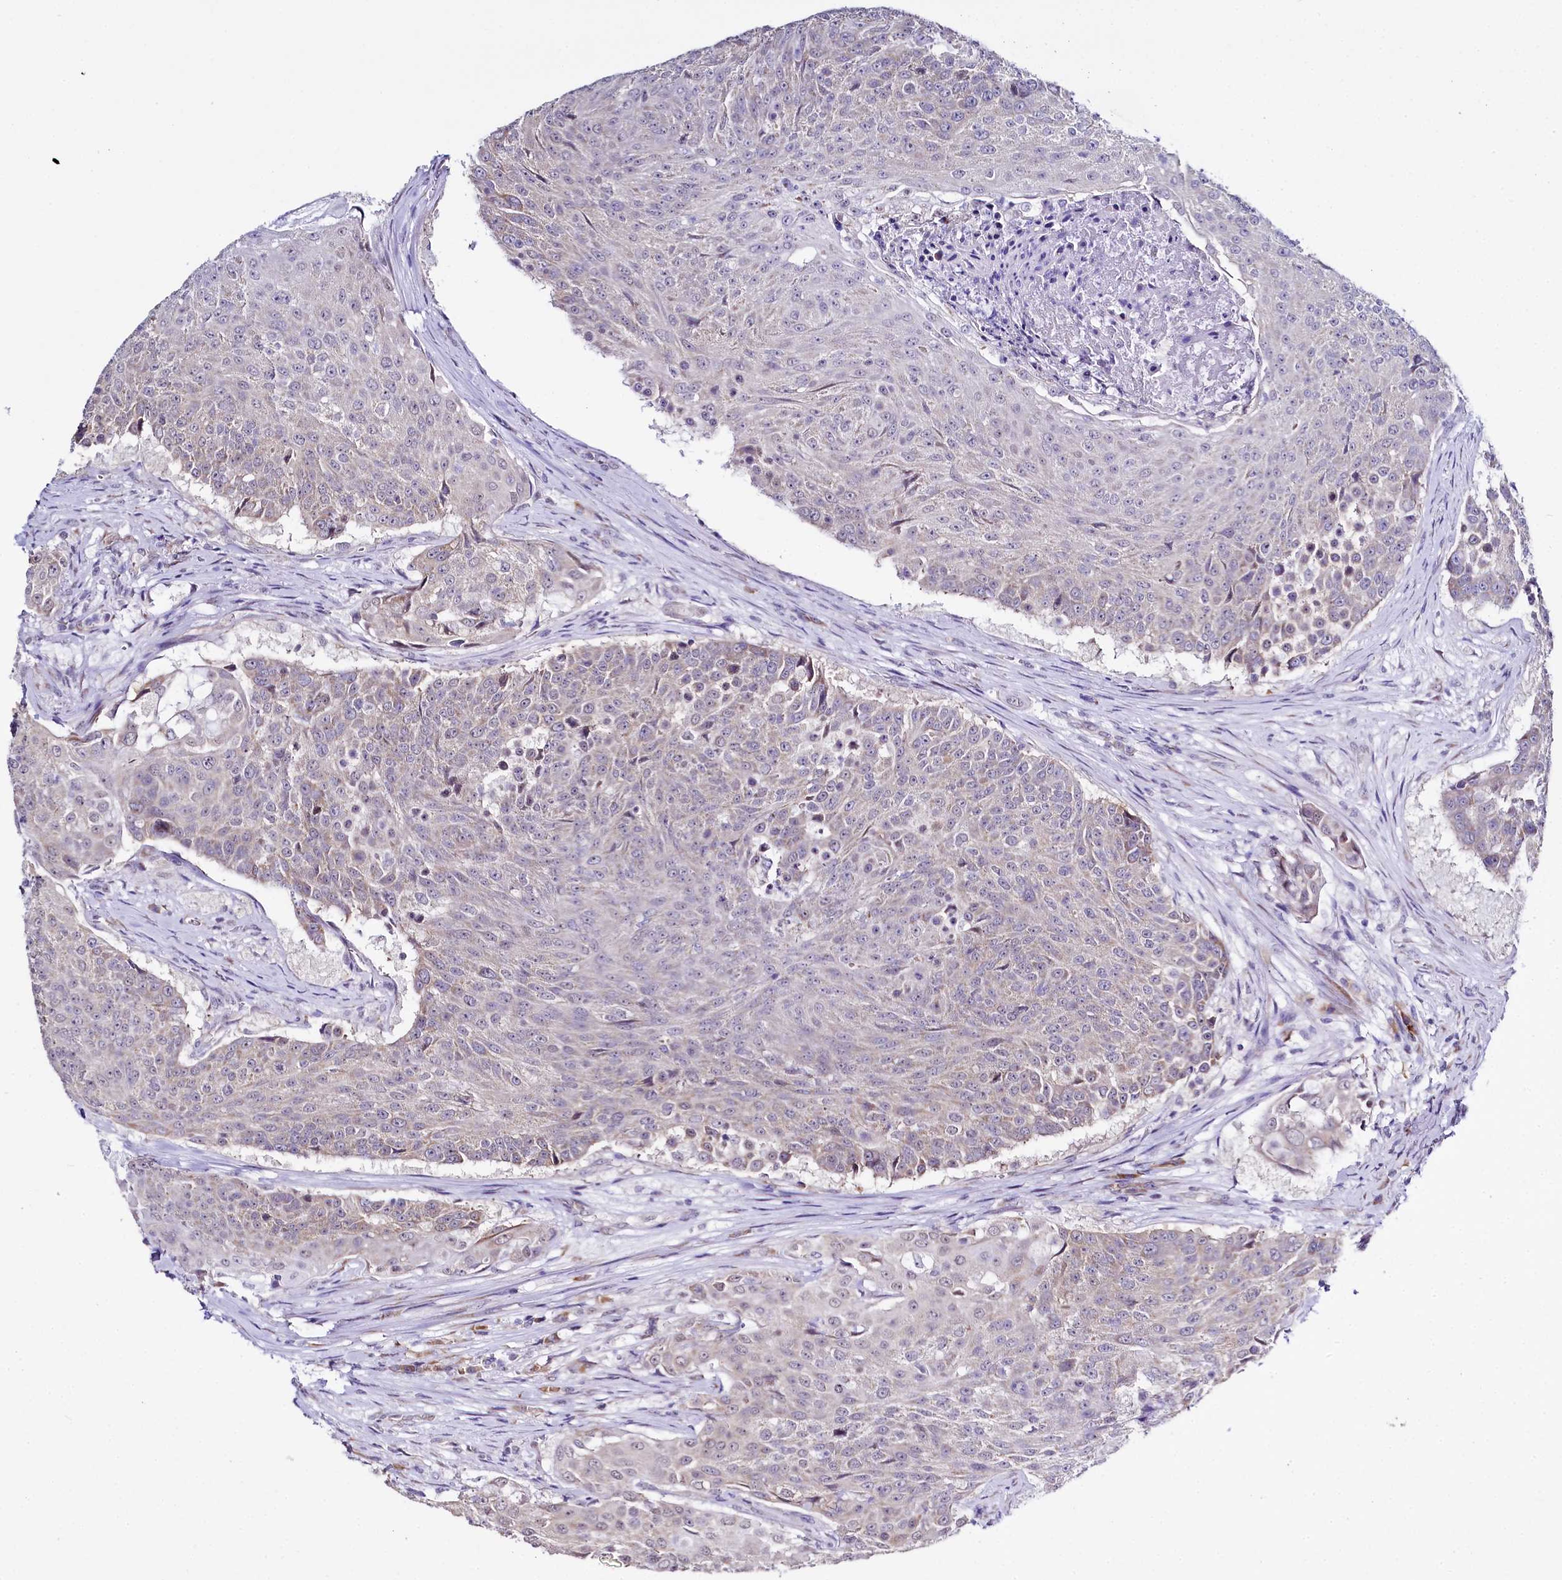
{"staining": {"intensity": "weak", "quantity": "<25%", "location": "cytoplasmic/membranous,nuclear"}, "tissue": "urothelial cancer", "cell_type": "Tumor cells", "image_type": "cancer", "snomed": [{"axis": "morphology", "description": "Urothelial carcinoma, High grade"}, {"axis": "topography", "description": "Urinary bladder"}], "caption": "DAB (3,3'-diaminobenzidine) immunohistochemical staining of urothelial cancer reveals no significant expression in tumor cells.", "gene": "SPATS2", "patient": {"sex": "female", "age": 63}}